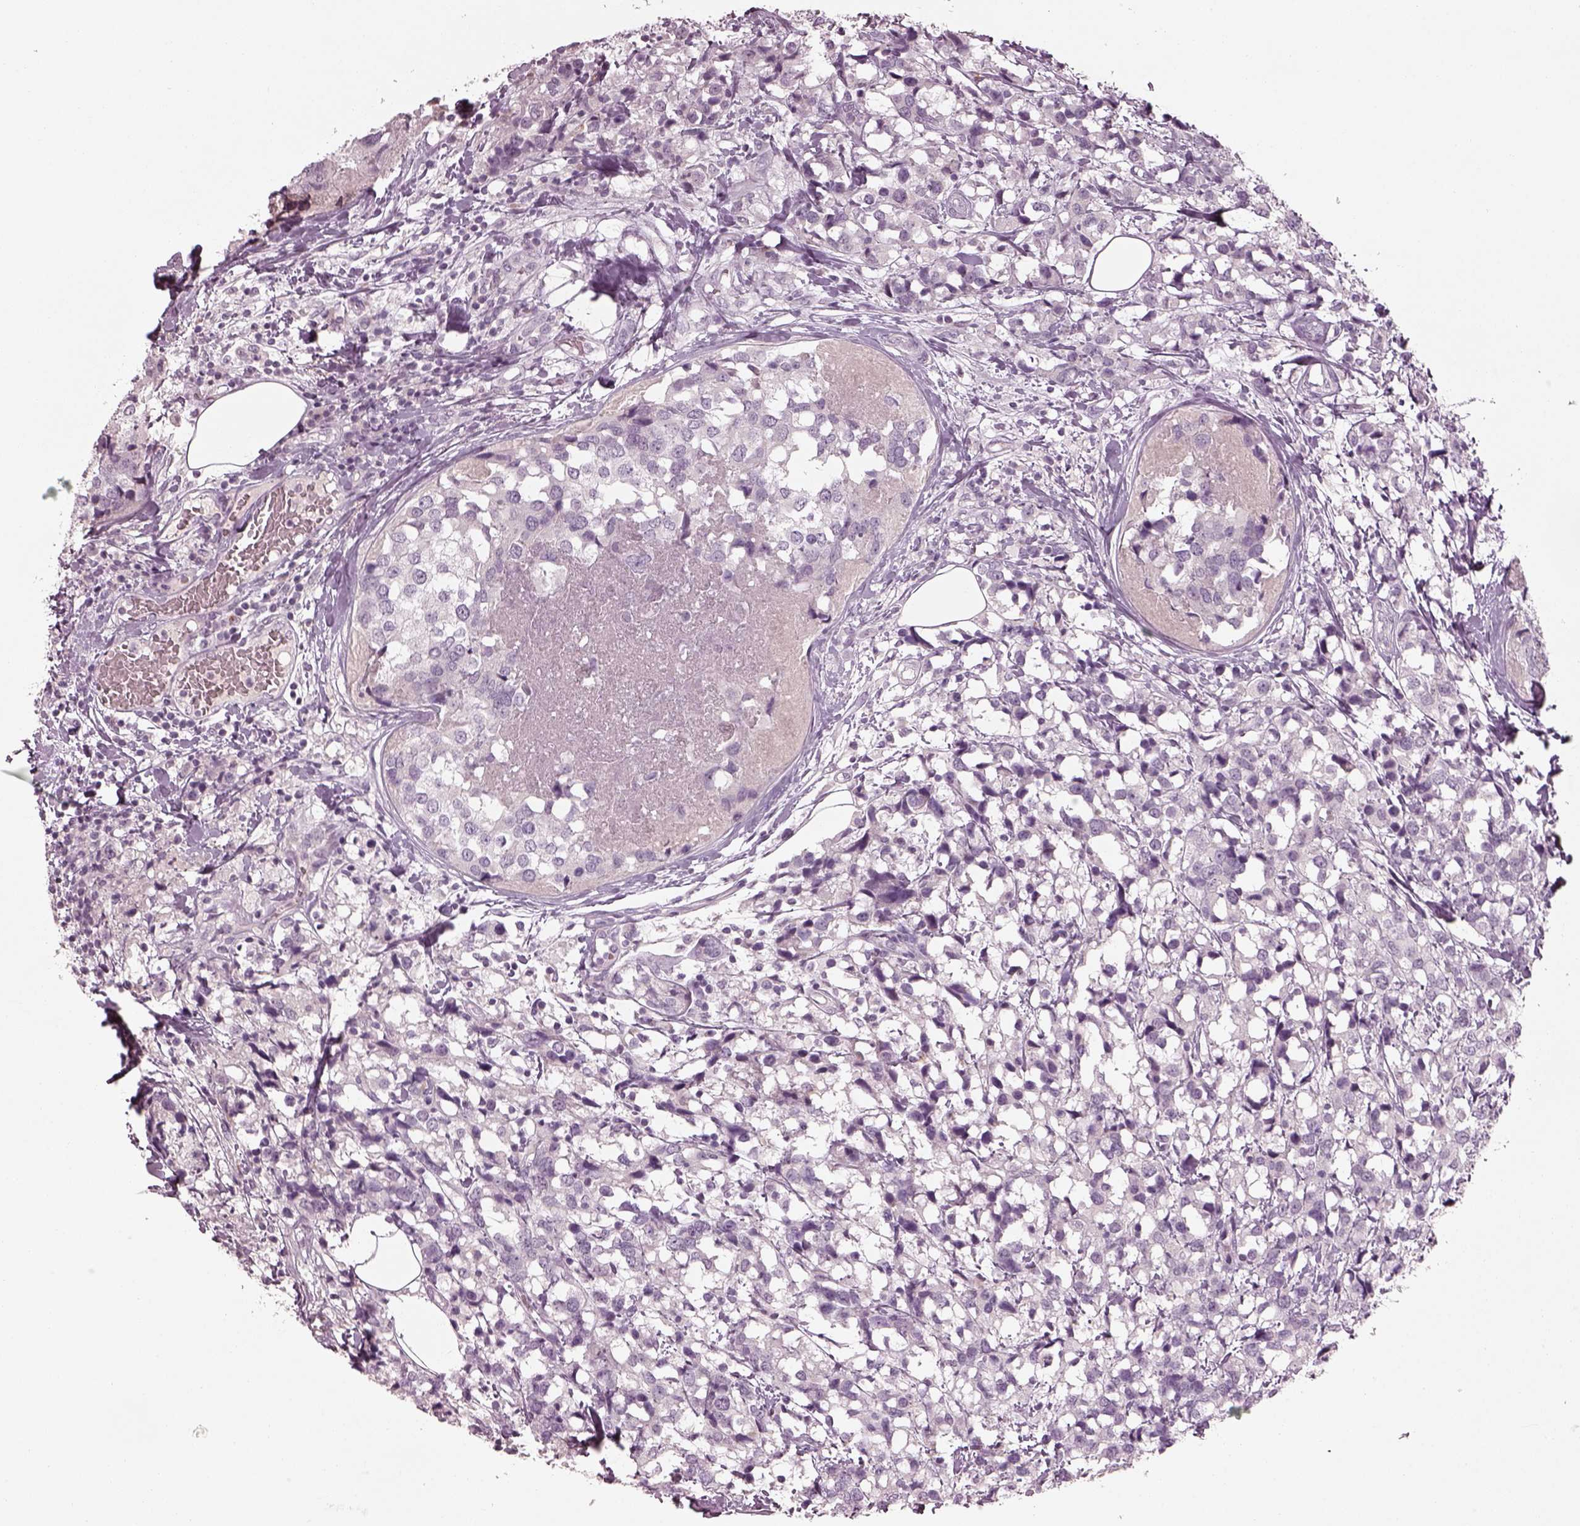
{"staining": {"intensity": "negative", "quantity": "none", "location": "none"}, "tissue": "breast cancer", "cell_type": "Tumor cells", "image_type": "cancer", "snomed": [{"axis": "morphology", "description": "Lobular carcinoma"}, {"axis": "topography", "description": "Breast"}], "caption": "Tumor cells show no significant positivity in lobular carcinoma (breast). The staining is performed using DAB brown chromogen with nuclei counter-stained in using hematoxylin.", "gene": "SPATA6L", "patient": {"sex": "female", "age": 59}}